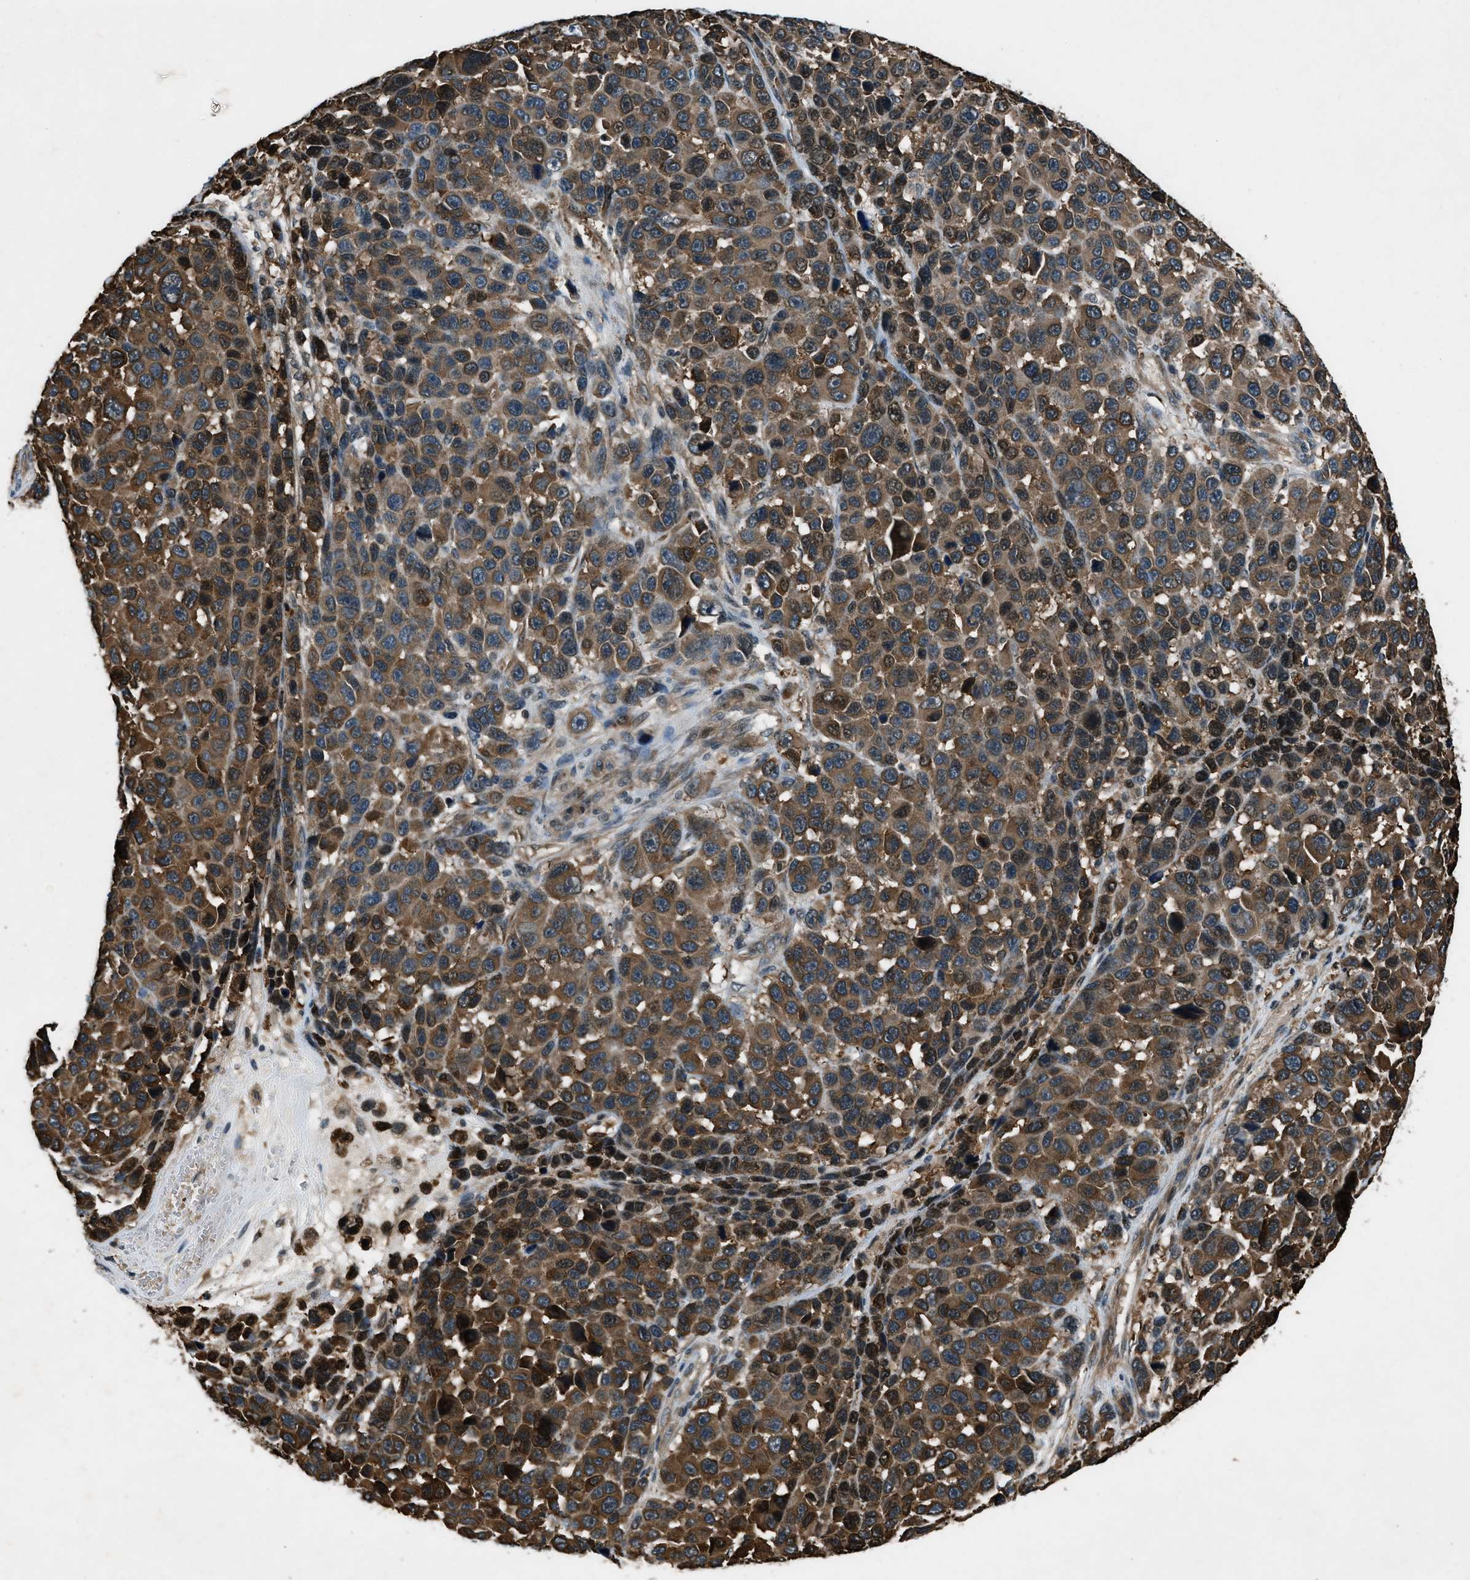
{"staining": {"intensity": "moderate", "quantity": ">75%", "location": "cytoplasmic/membranous"}, "tissue": "melanoma", "cell_type": "Tumor cells", "image_type": "cancer", "snomed": [{"axis": "morphology", "description": "Malignant melanoma, NOS"}, {"axis": "topography", "description": "Skin"}], "caption": "The photomicrograph demonstrates immunohistochemical staining of melanoma. There is moderate cytoplasmic/membranous expression is seen in about >75% of tumor cells.", "gene": "EPSTI1", "patient": {"sex": "male", "age": 53}}